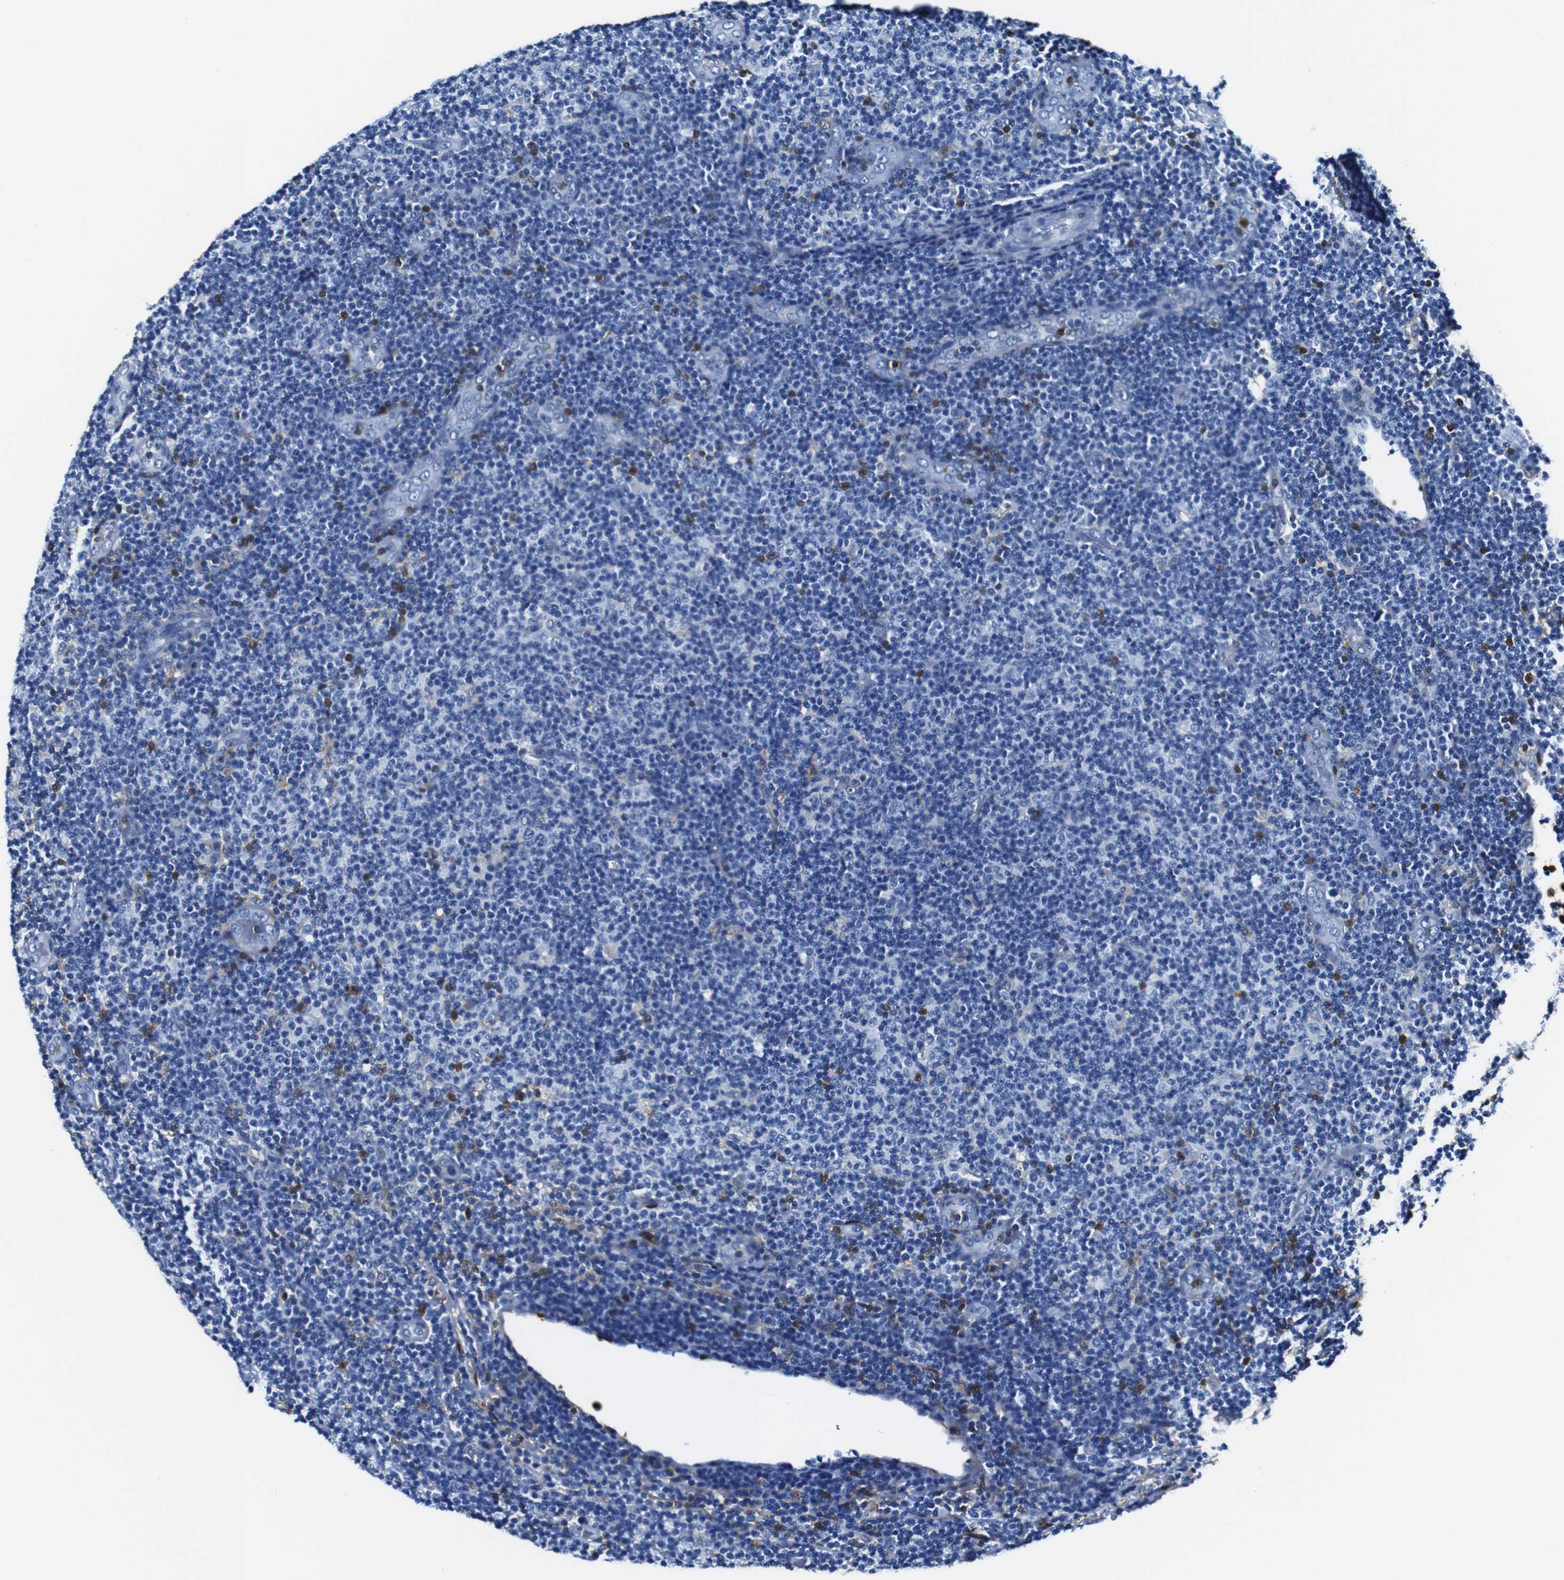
{"staining": {"intensity": "negative", "quantity": "none", "location": "none"}, "tissue": "lymphoma", "cell_type": "Tumor cells", "image_type": "cancer", "snomed": [{"axis": "morphology", "description": "Malignant lymphoma, non-Hodgkin's type, Low grade"}, {"axis": "topography", "description": "Lymph node"}], "caption": "Human low-grade malignant lymphoma, non-Hodgkin's type stained for a protein using IHC reveals no staining in tumor cells.", "gene": "ANXA1", "patient": {"sex": "male", "age": 83}}